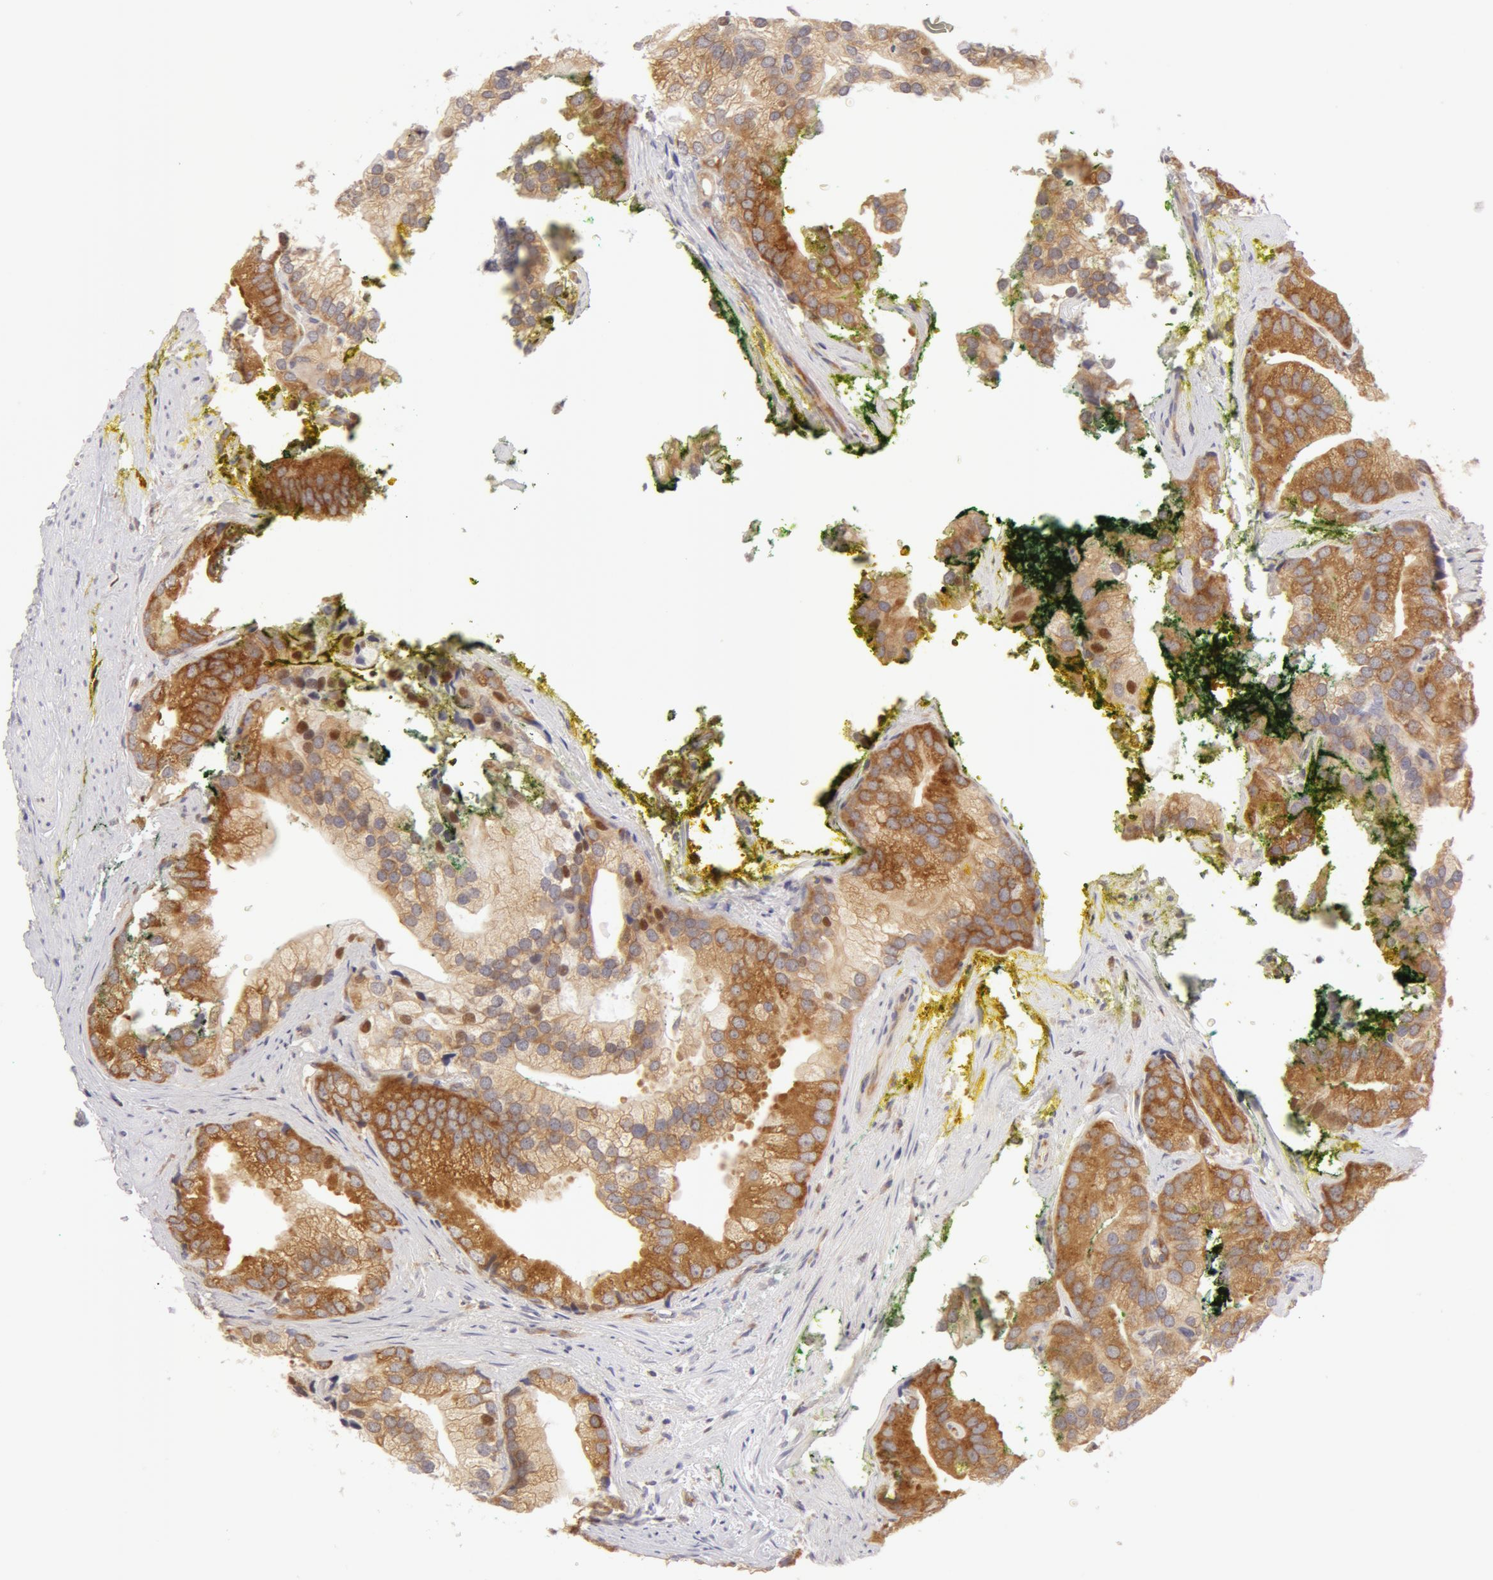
{"staining": {"intensity": "weak", "quantity": ">75%", "location": "cytoplasmic/membranous"}, "tissue": "prostate cancer", "cell_type": "Tumor cells", "image_type": "cancer", "snomed": [{"axis": "morphology", "description": "Adenocarcinoma, Low grade"}, {"axis": "topography", "description": "Prostate"}], "caption": "DAB immunohistochemical staining of human prostate cancer (adenocarcinoma (low-grade)) exhibits weak cytoplasmic/membranous protein expression in approximately >75% of tumor cells.", "gene": "DDX3Y", "patient": {"sex": "male", "age": 71}}